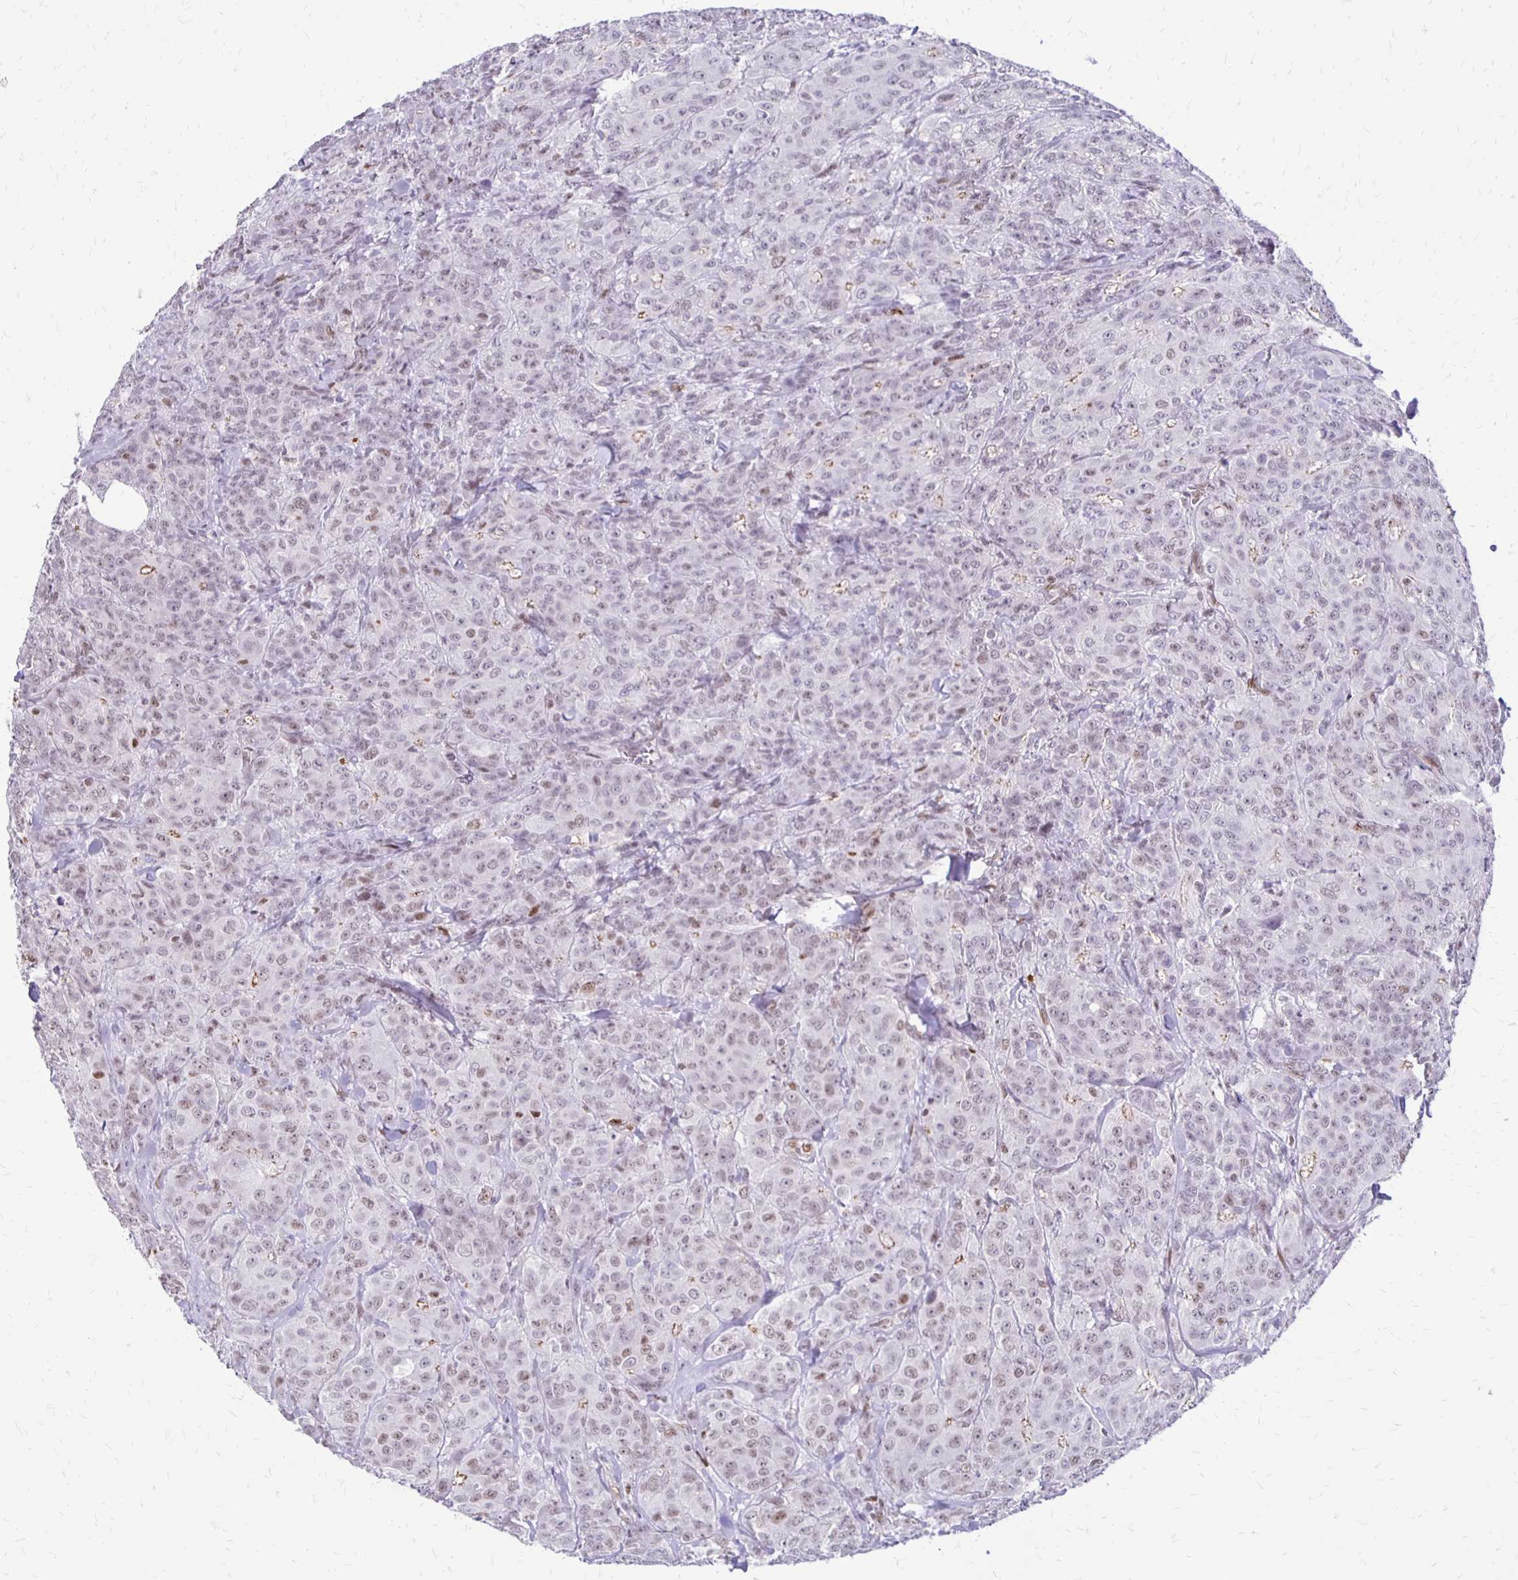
{"staining": {"intensity": "weak", "quantity": "<25%", "location": "nuclear"}, "tissue": "breast cancer", "cell_type": "Tumor cells", "image_type": "cancer", "snomed": [{"axis": "morphology", "description": "Normal tissue, NOS"}, {"axis": "morphology", "description": "Duct carcinoma"}, {"axis": "topography", "description": "Breast"}], "caption": "Breast invasive ductal carcinoma was stained to show a protein in brown. There is no significant expression in tumor cells.", "gene": "DDB2", "patient": {"sex": "female", "age": 43}}